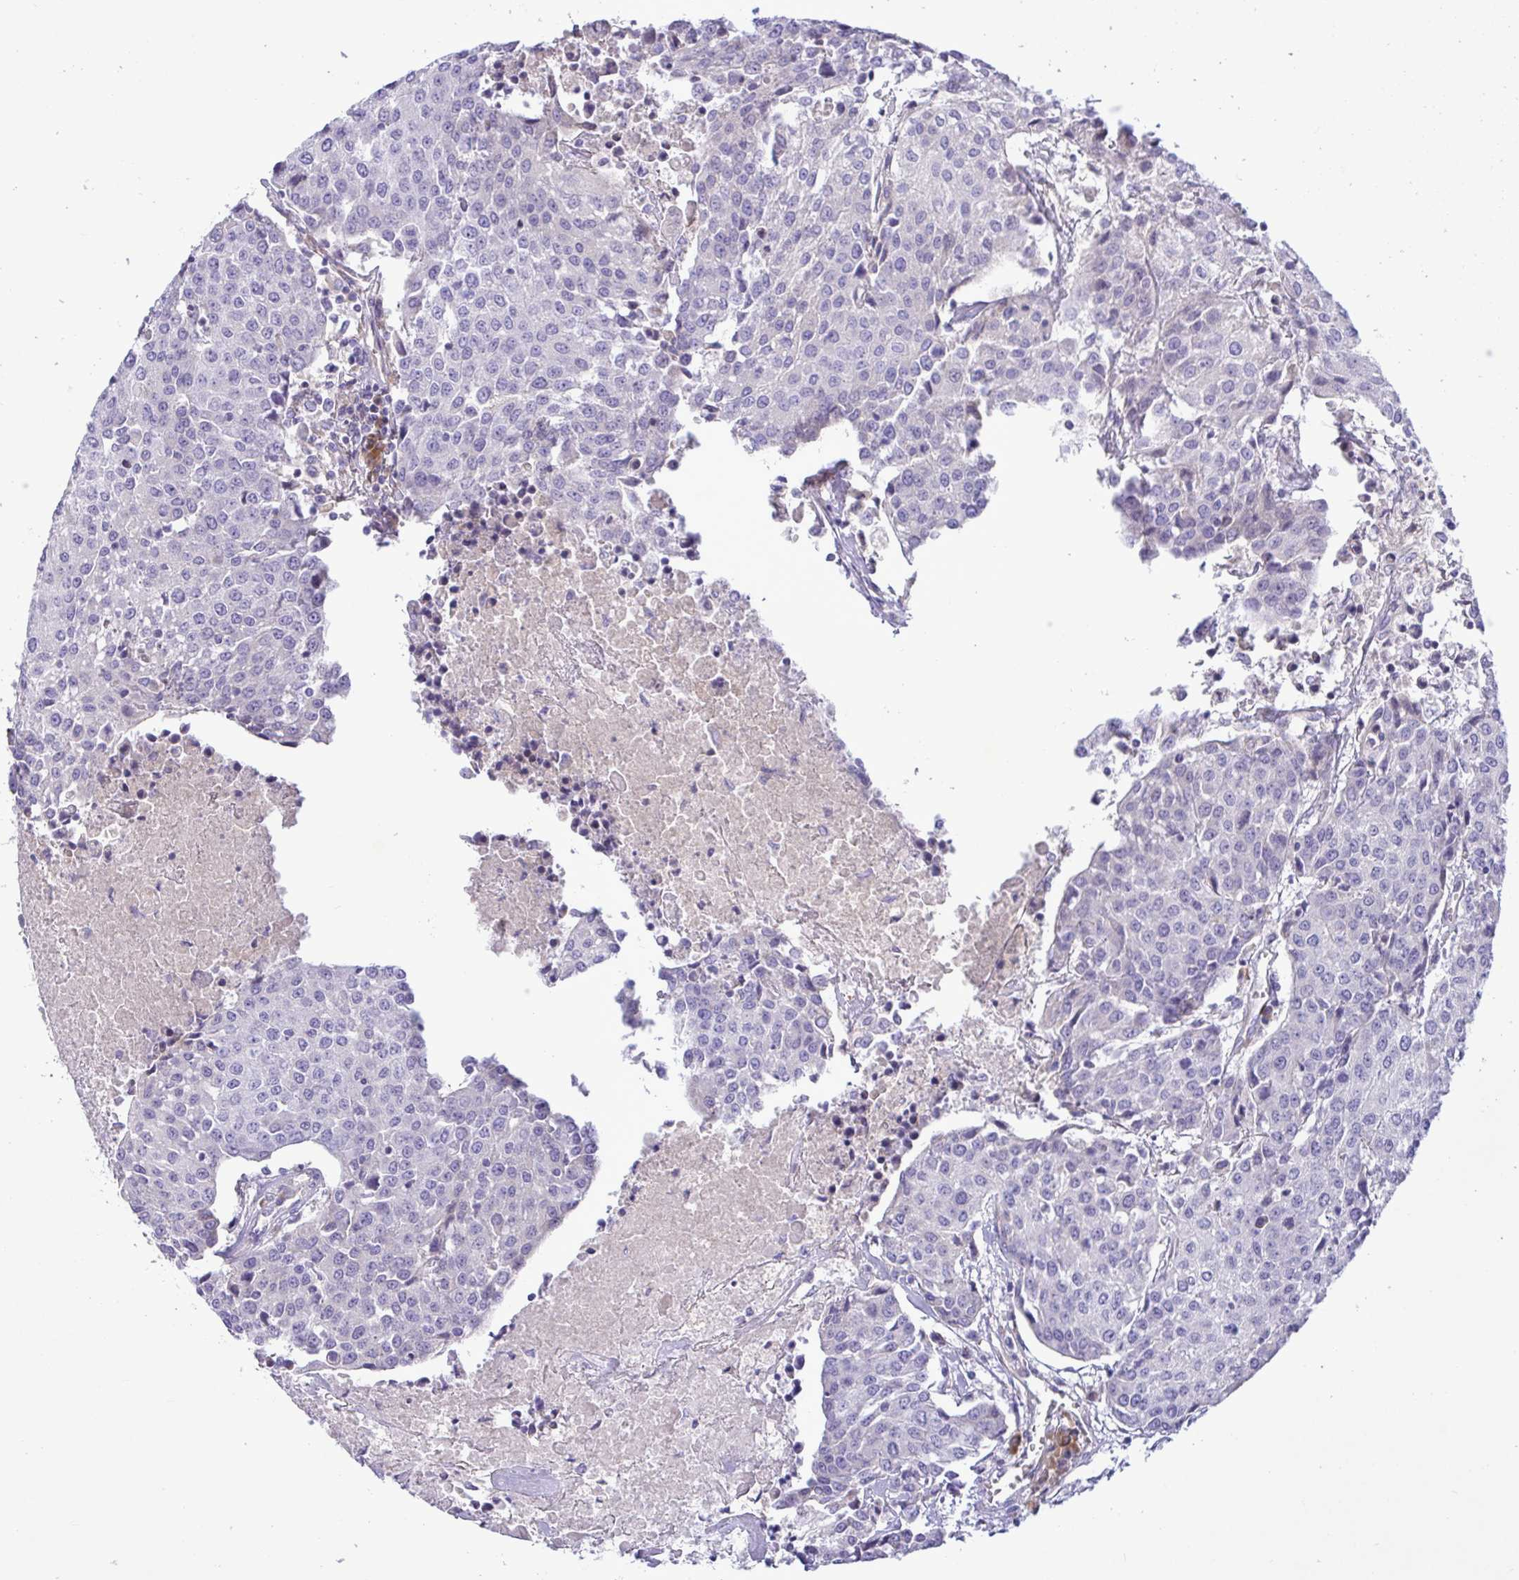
{"staining": {"intensity": "negative", "quantity": "none", "location": "none"}, "tissue": "urothelial cancer", "cell_type": "Tumor cells", "image_type": "cancer", "snomed": [{"axis": "morphology", "description": "Urothelial carcinoma, High grade"}, {"axis": "topography", "description": "Urinary bladder"}], "caption": "DAB immunohistochemical staining of urothelial cancer exhibits no significant staining in tumor cells.", "gene": "FAM86B1", "patient": {"sex": "female", "age": 85}}